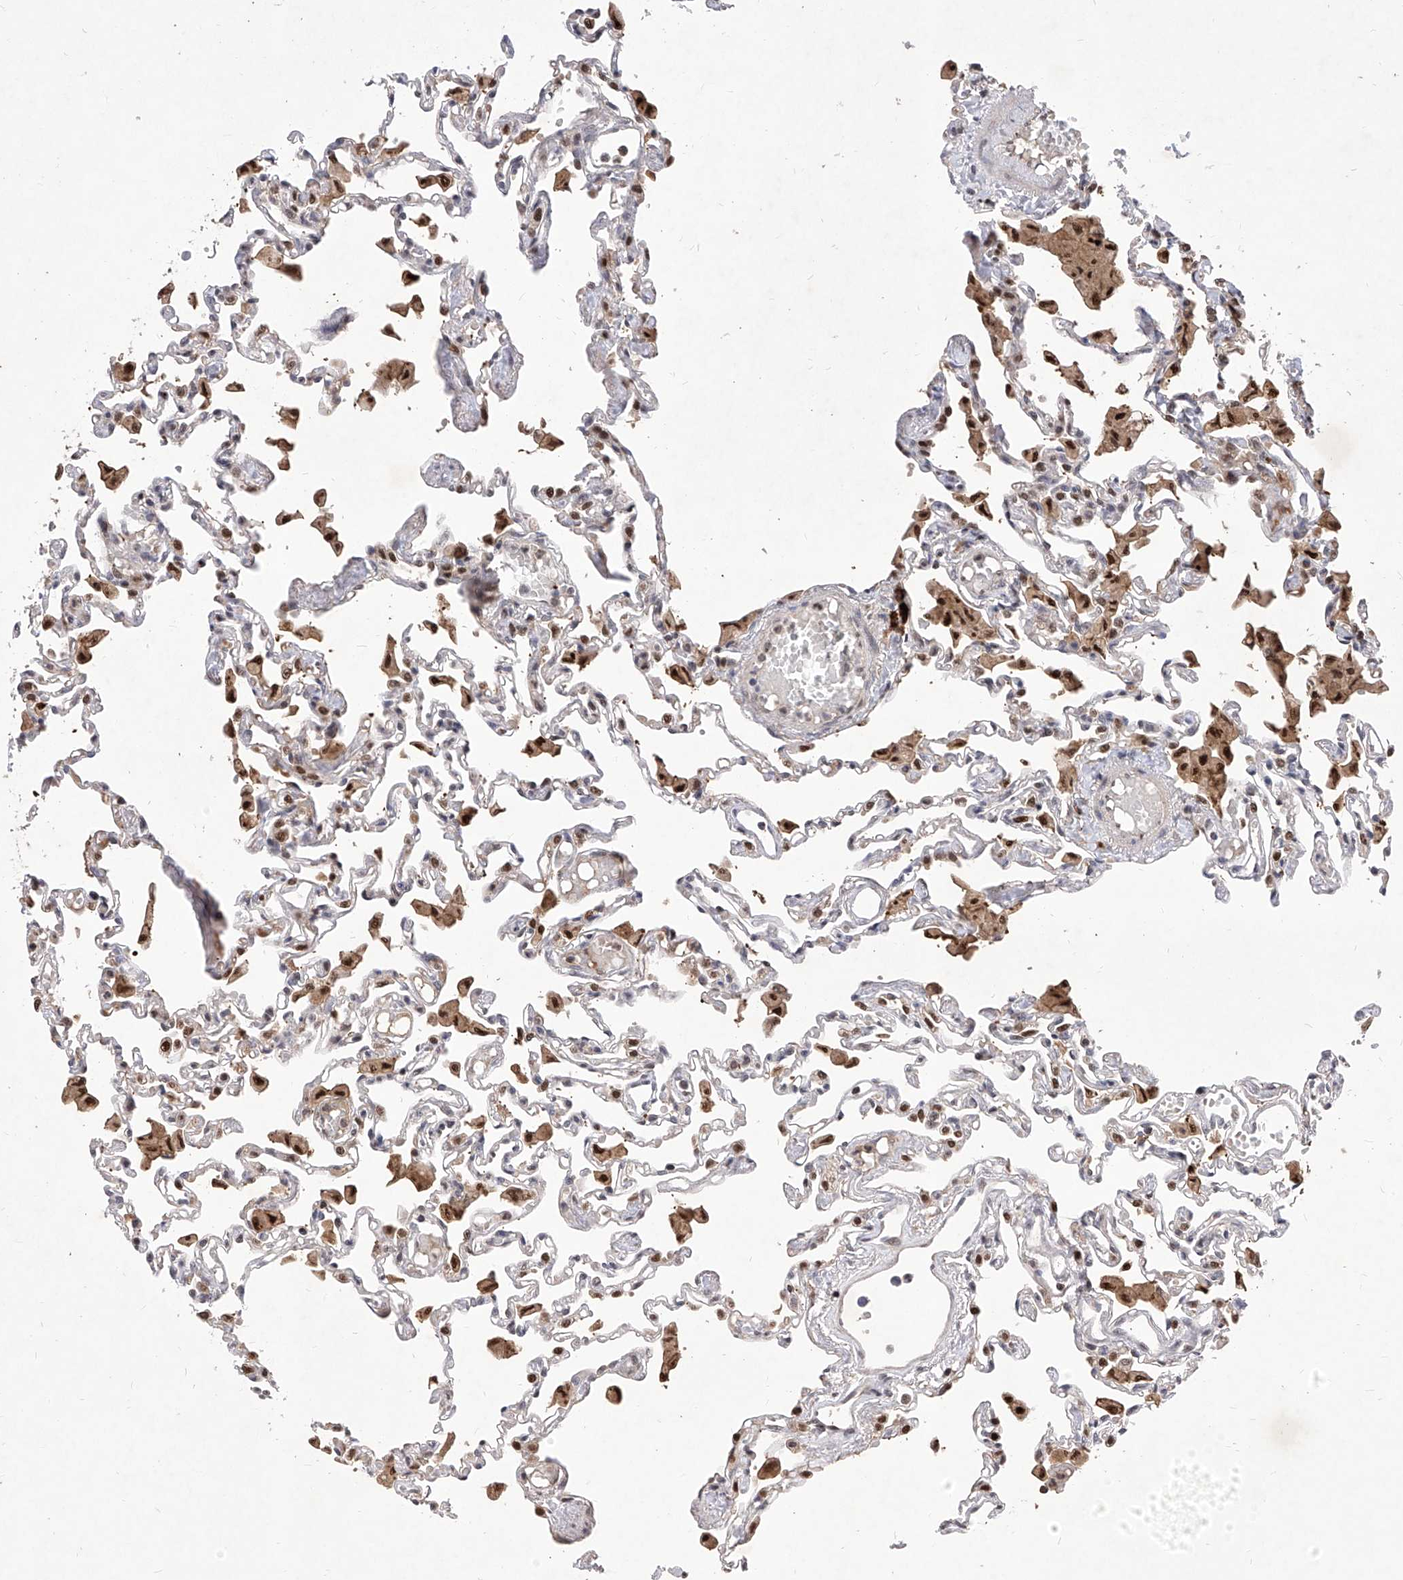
{"staining": {"intensity": "strong", "quantity": "<25%", "location": "nuclear"}, "tissue": "lung", "cell_type": "Alveolar cells", "image_type": "normal", "snomed": [{"axis": "morphology", "description": "Normal tissue, NOS"}, {"axis": "topography", "description": "Bronchus"}, {"axis": "topography", "description": "Lung"}], "caption": "Protein staining of benign lung displays strong nuclear expression in about <25% of alveolar cells.", "gene": "LGR4", "patient": {"sex": "female", "age": 49}}